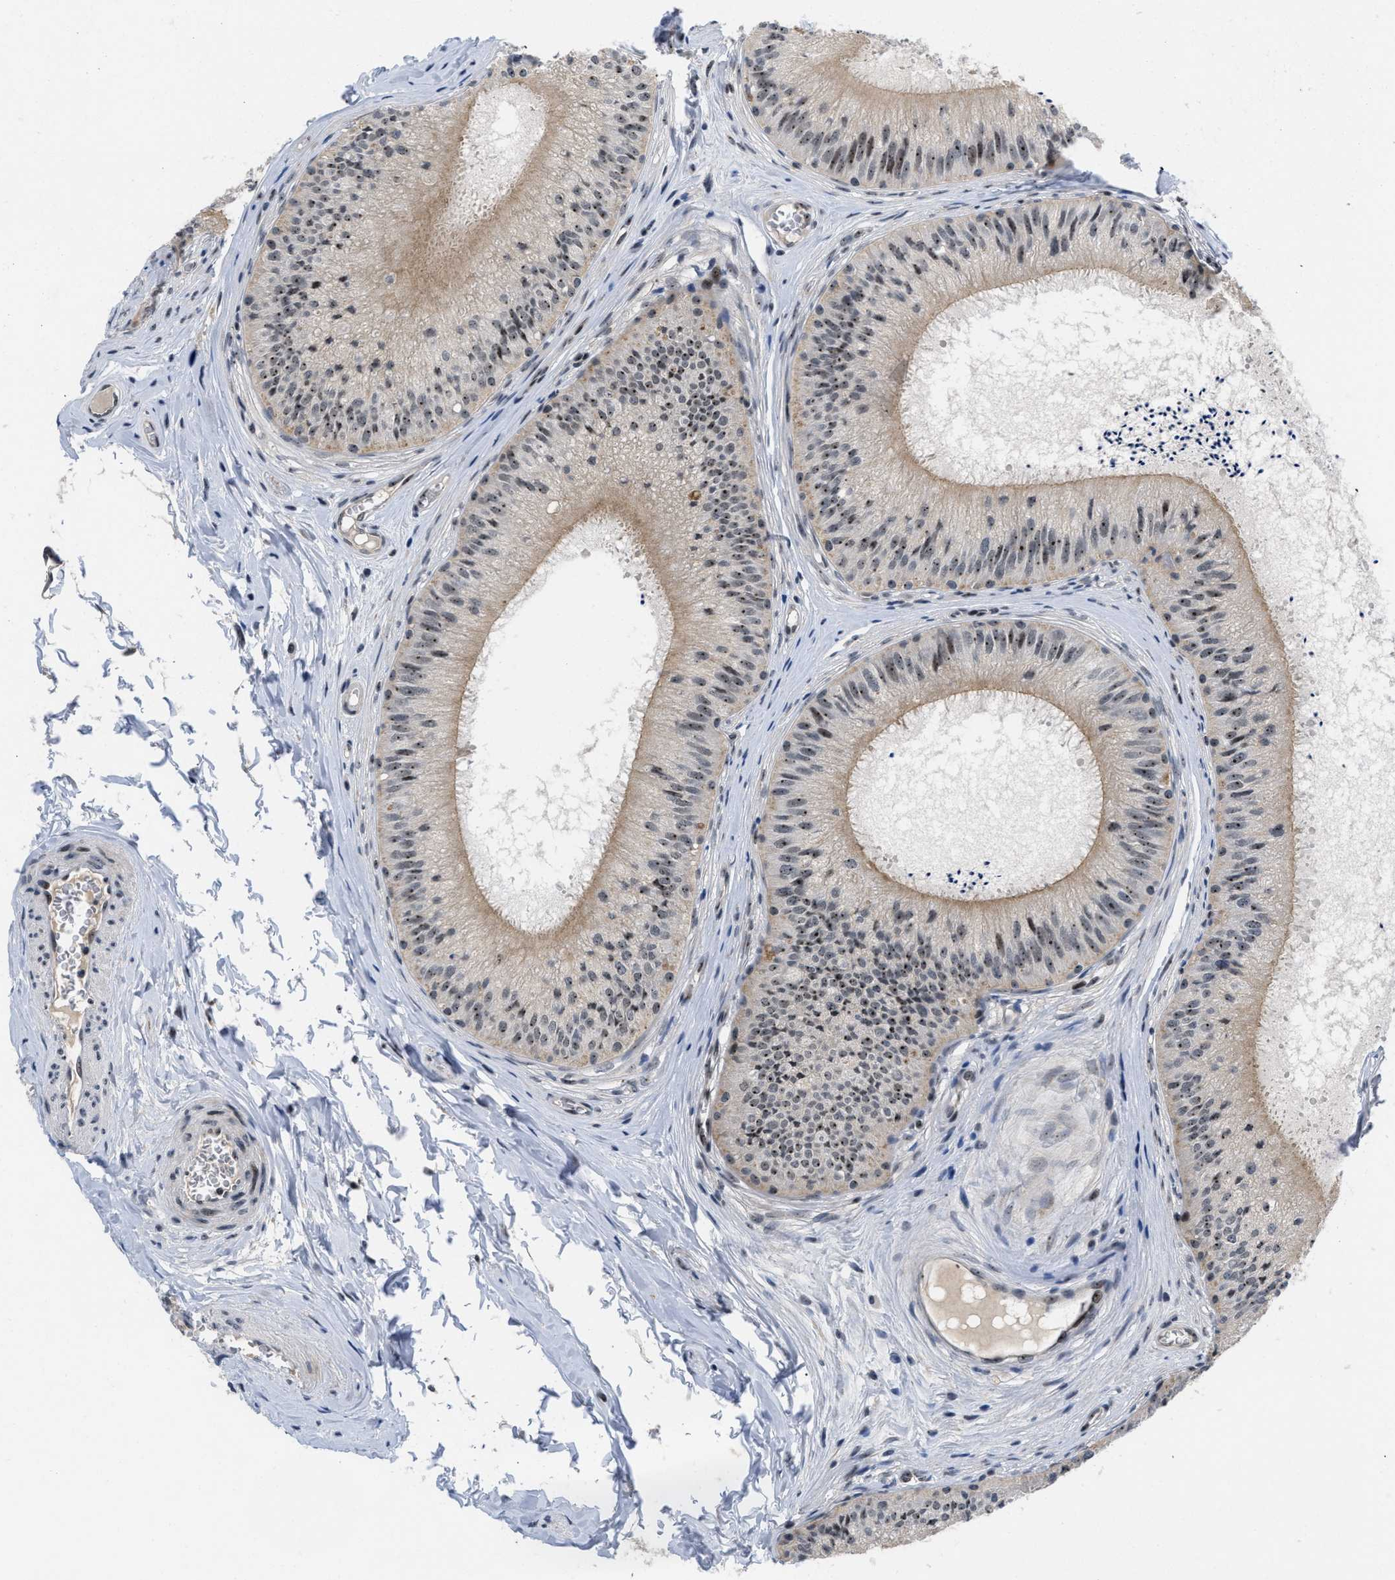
{"staining": {"intensity": "moderate", "quantity": ">75%", "location": "nuclear"}, "tissue": "epididymis", "cell_type": "Glandular cells", "image_type": "normal", "snomed": [{"axis": "morphology", "description": "Normal tissue, NOS"}, {"axis": "topography", "description": "Epididymis"}], "caption": "Immunohistochemical staining of unremarkable human epididymis displays moderate nuclear protein staining in about >75% of glandular cells.", "gene": "NOP58", "patient": {"sex": "male", "age": 31}}